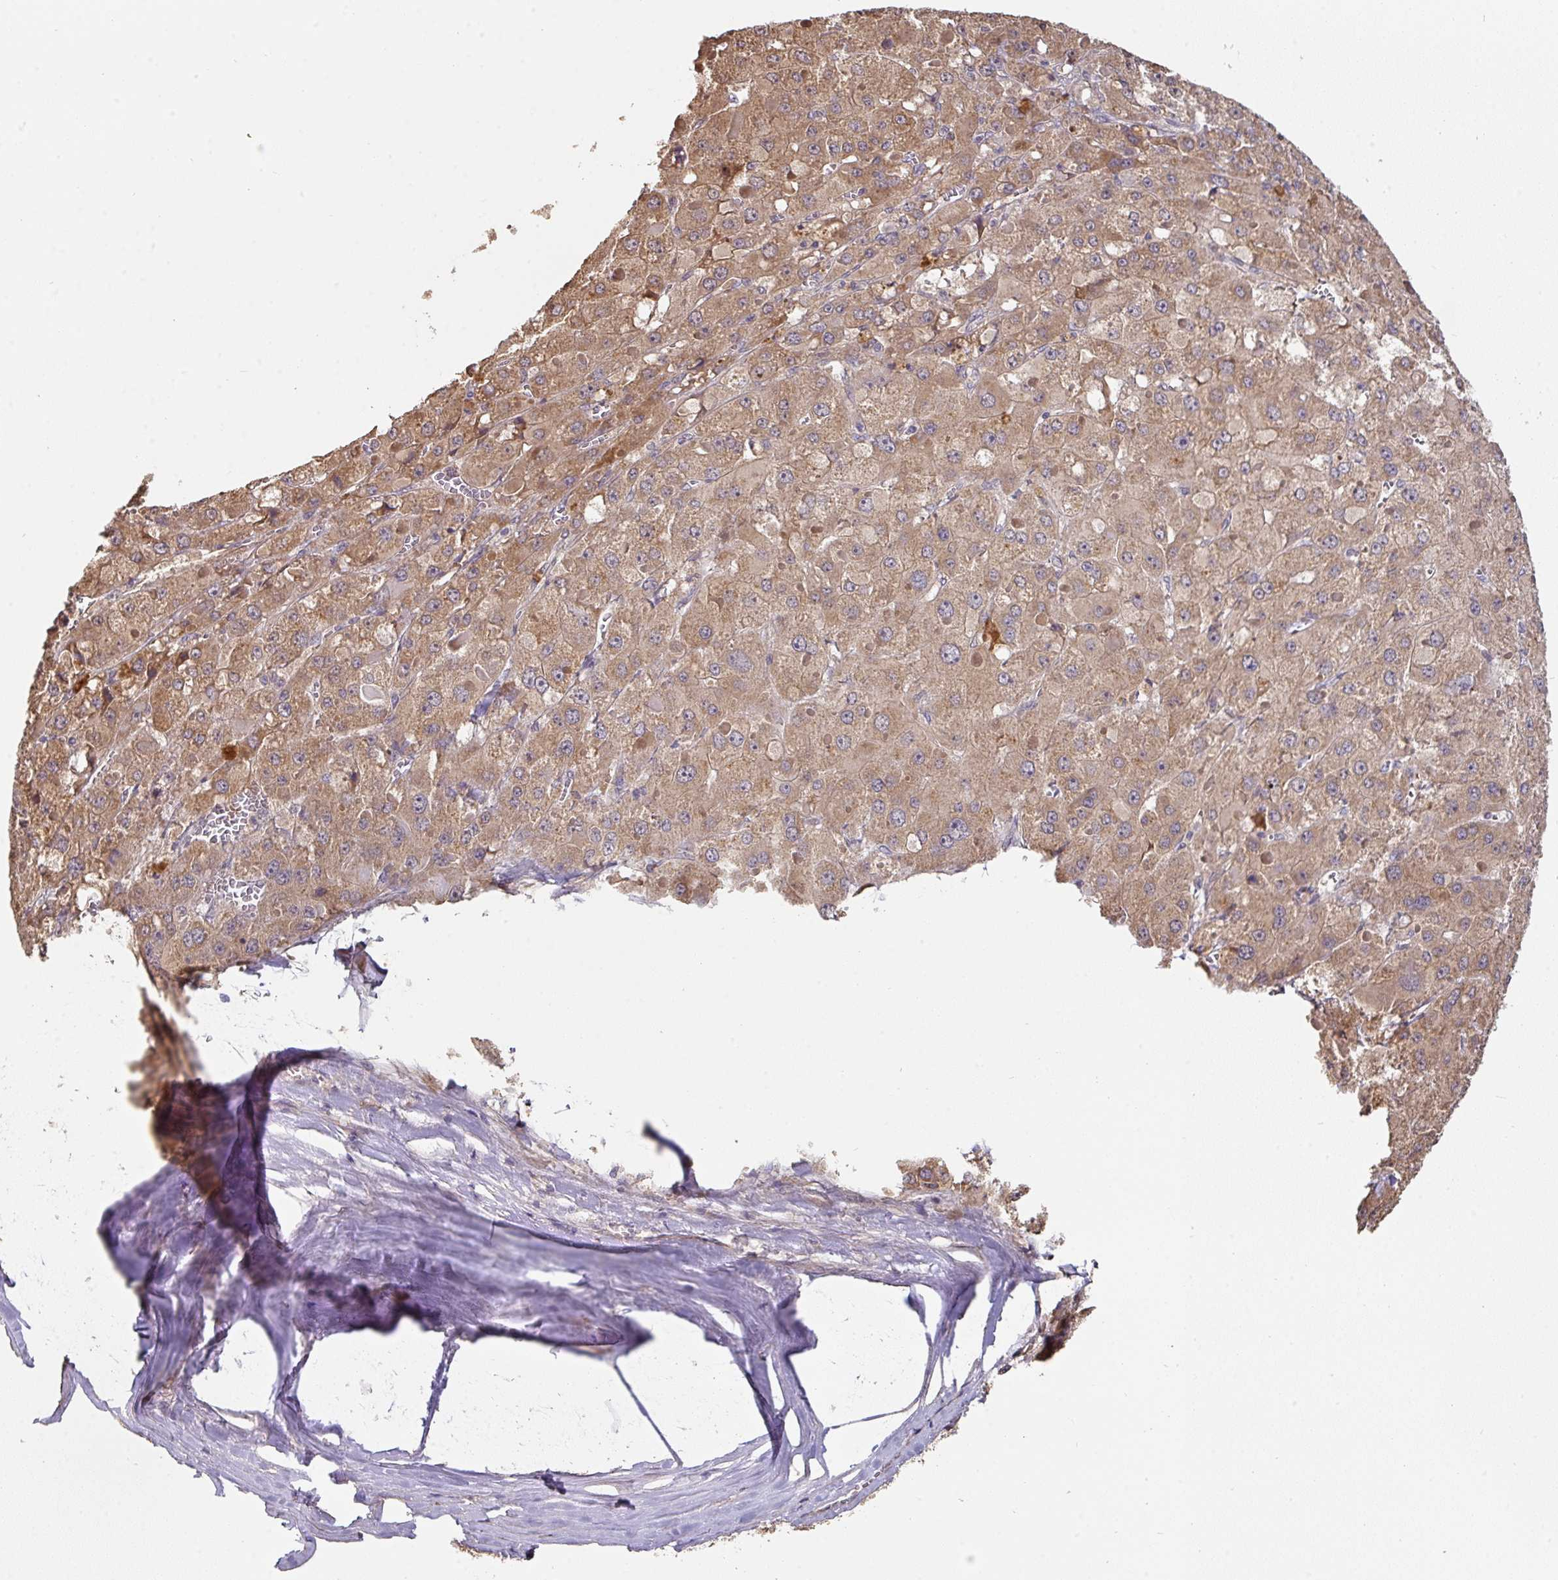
{"staining": {"intensity": "moderate", "quantity": ">75%", "location": "cytoplasmic/membranous"}, "tissue": "liver cancer", "cell_type": "Tumor cells", "image_type": "cancer", "snomed": [{"axis": "morphology", "description": "Carcinoma, Hepatocellular, NOS"}, {"axis": "topography", "description": "Liver"}], "caption": "Liver cancer stained for a protein (brown) exhibits moderate cytoplasmic/membranous positive expression in approximately >75% of tumor cells.", "gene": "ACVR2B", "patient": {"sex": "female", "age": 73}}